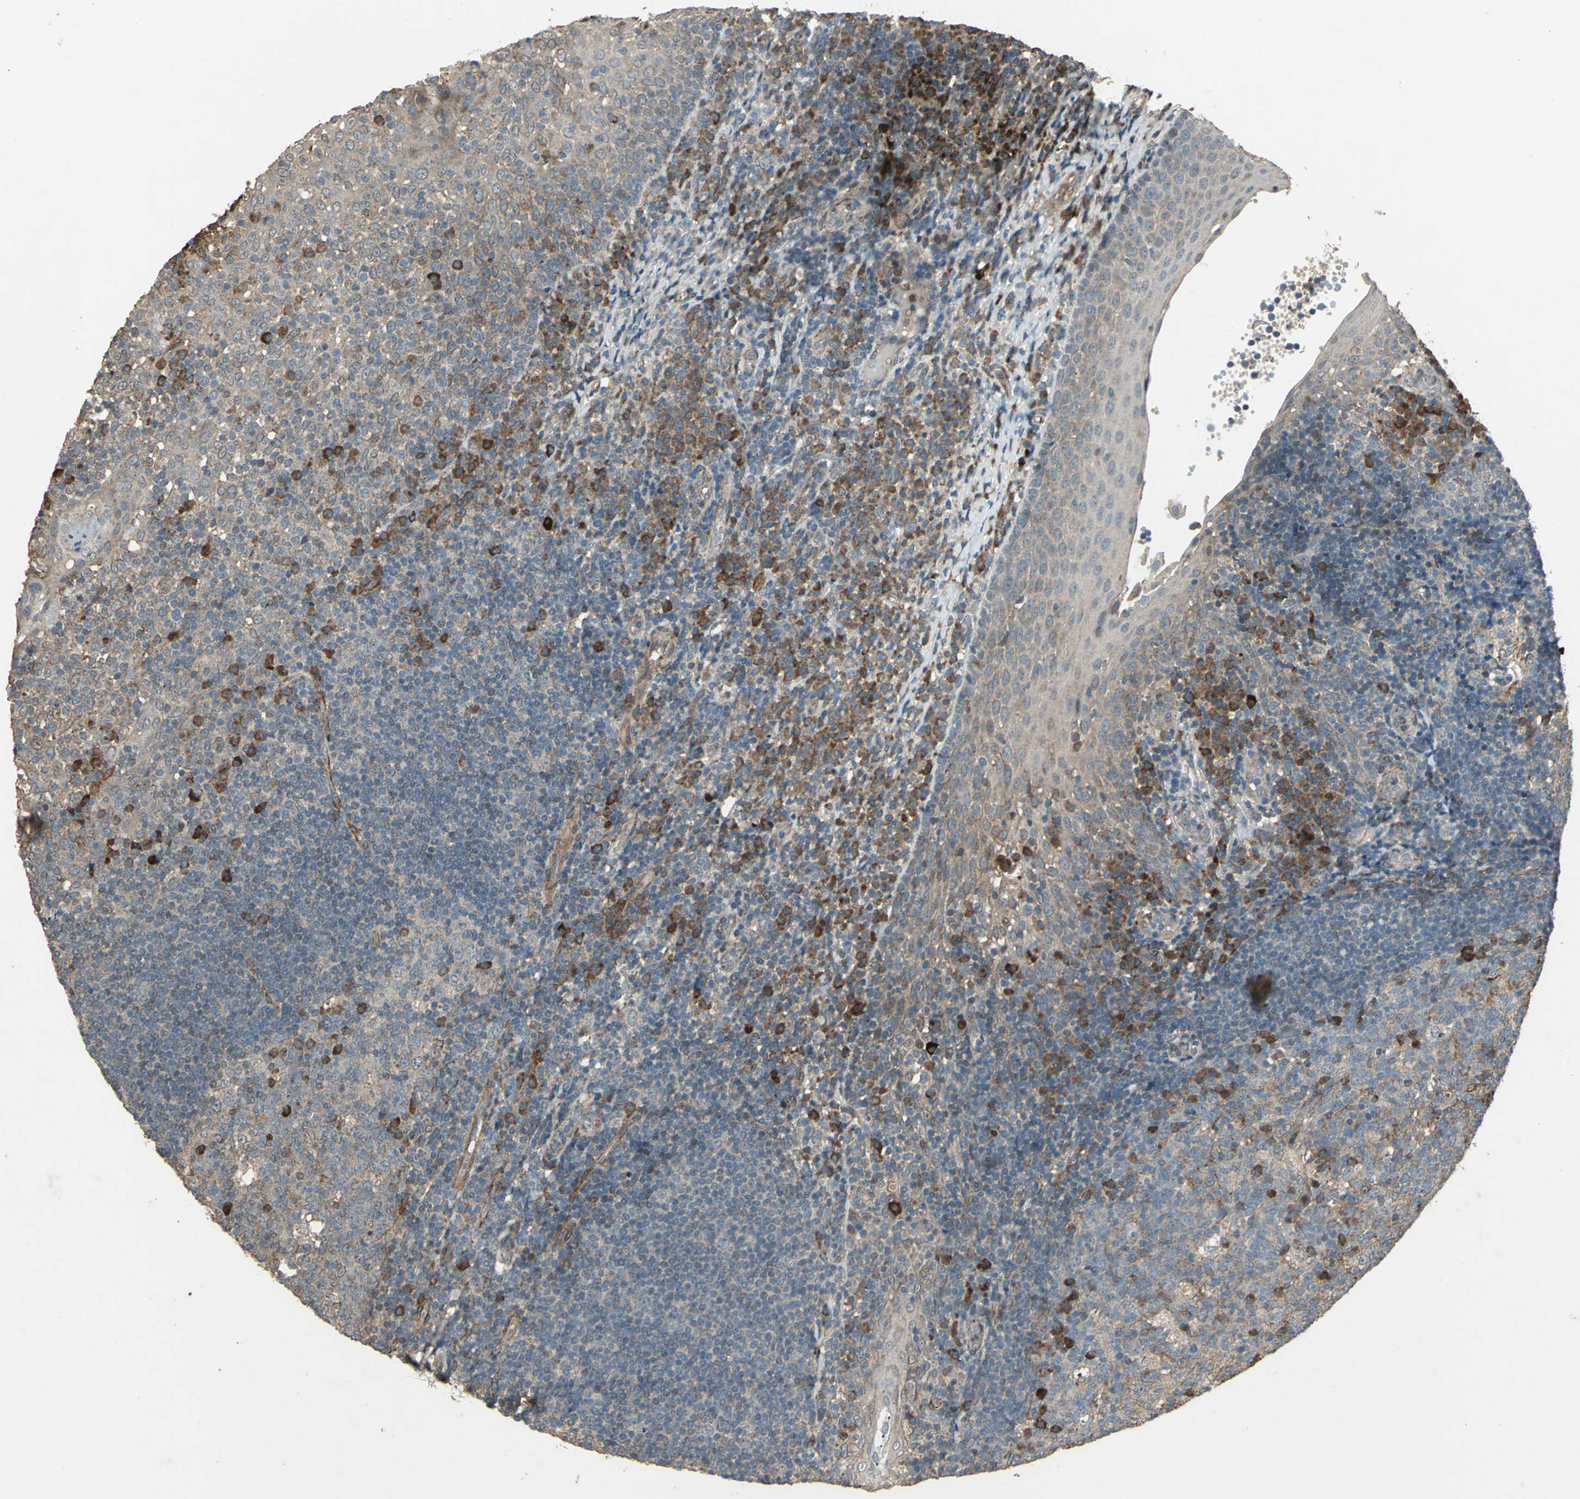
{"staining": {"intensity": "weak", "quantity": ">75%", "location": "cytoplasmic/membranous"}, "tissue": "tonsil", "cell_type": "Germinal center cells", "image_type": "normal", "snomed": [{"axis": "morphology", "description": "Normal tissue, NOS"}, {"axis": "topography", "description": "Tonsil"}], "caption": "The micrograph demonstrates staining of normal tonsil, revealing weak cytoplasmic/membranous protein staining (brown color) within germinal center cells. Immunohistochemistry stains the protein of interest in brown and the nuclei are stained blue.", "gene": "SEPTIN4", "patient": {"sex": "female", "age": 40}}